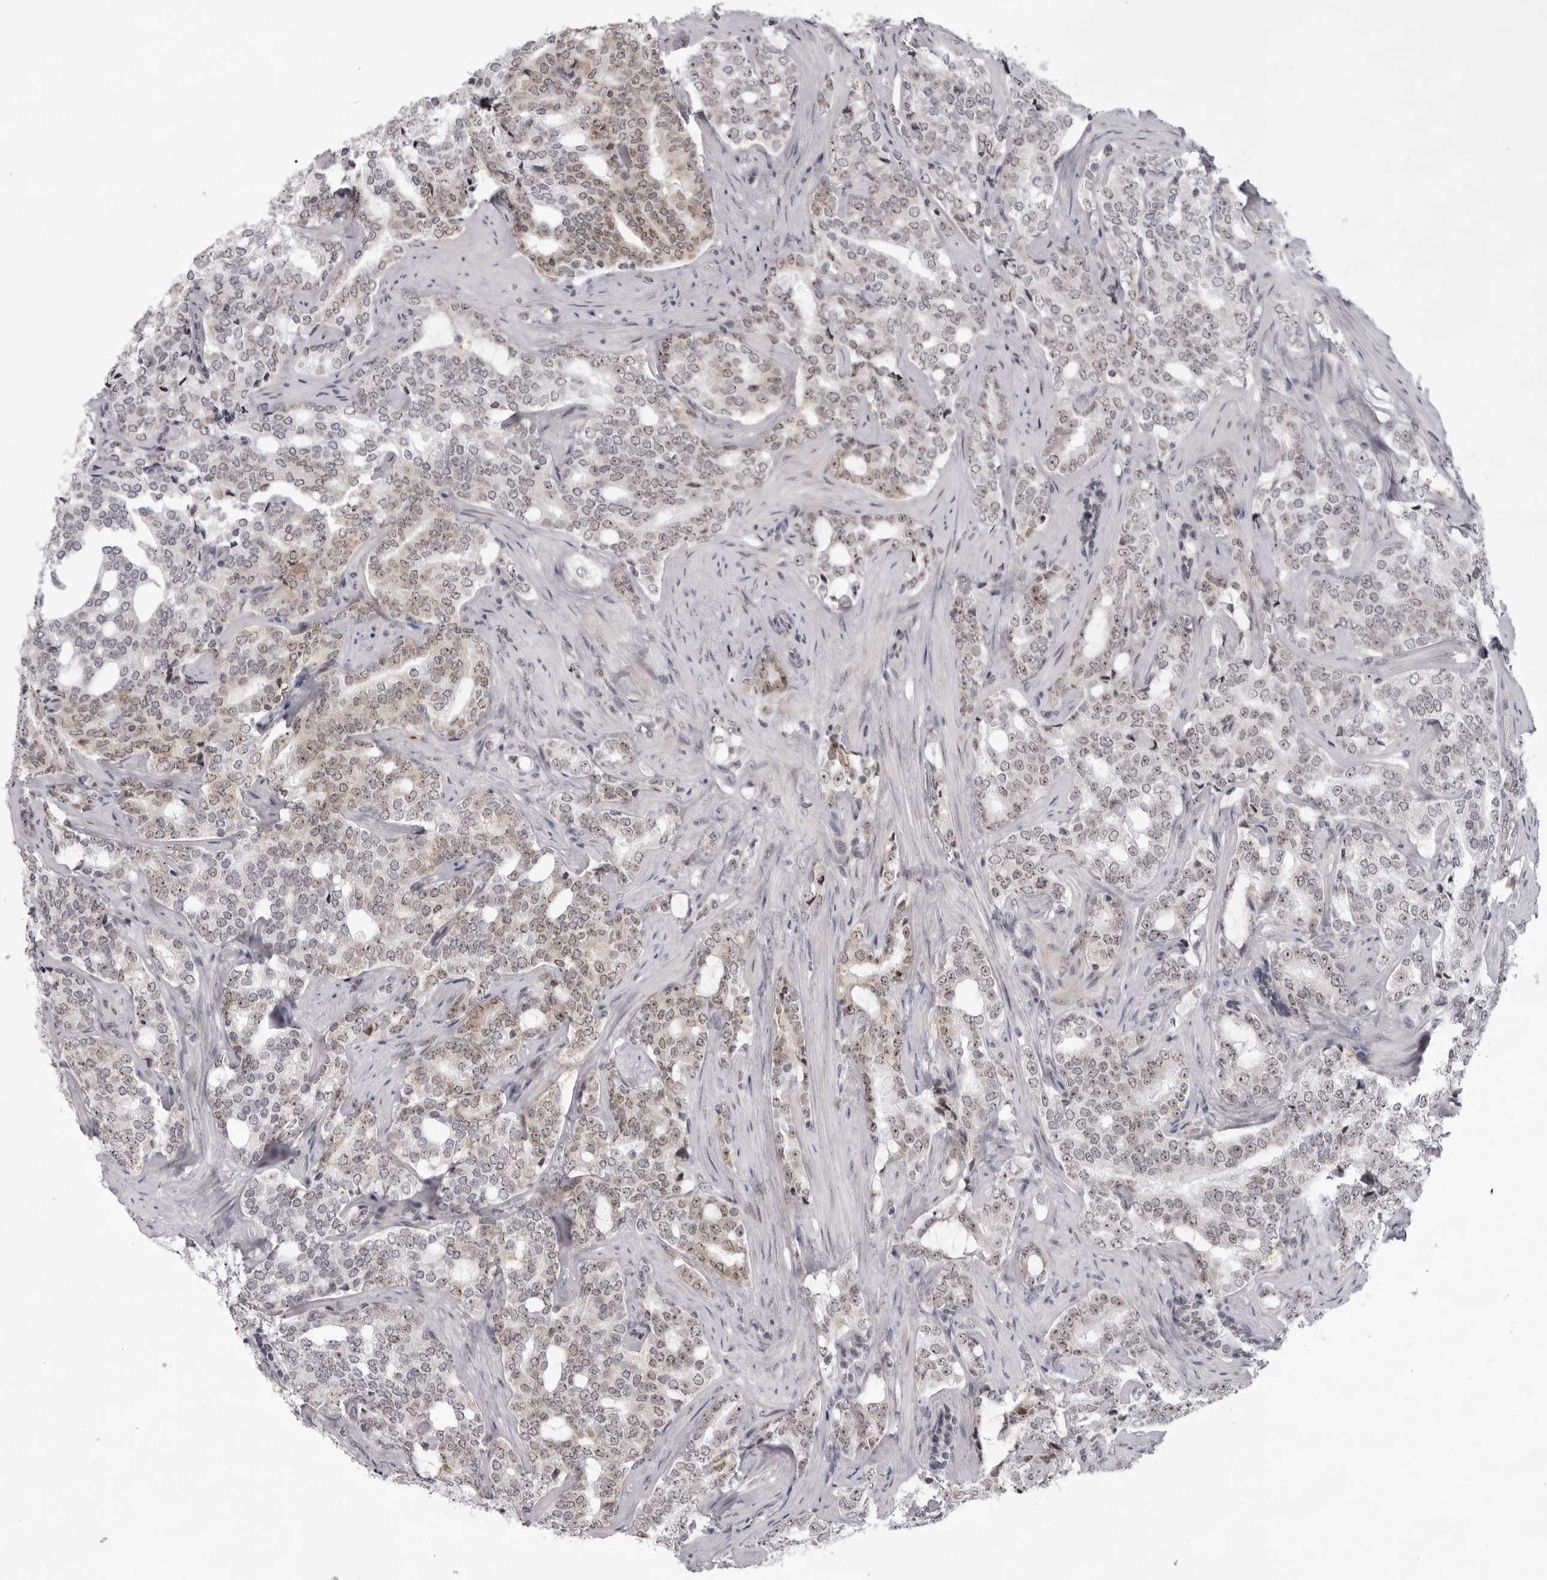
{"staining": {"intensity": "moderate", "quantity": "25%-75%", "location": "nuclear"}, "tissue": "prostate cancer", "cell_type": "Tumor cells", "image_type": "cancer", "snomed": [{"axis": "morphology", "description": "Adenocarcinoma, High grade"}, {"axis": "topography", "description": "Prostate"}], "caption": "High-grade adenocarcinoma (prostate) stained with DAB (3,3'-diaminobenzidine) immunohistochemistry (IHC) demonstrates medium levels of moderate nuclear staining in about 25%-75% of tumor cells.", "gene": "EXOSC10", "patient": {"sex": "male", "age": 64}}